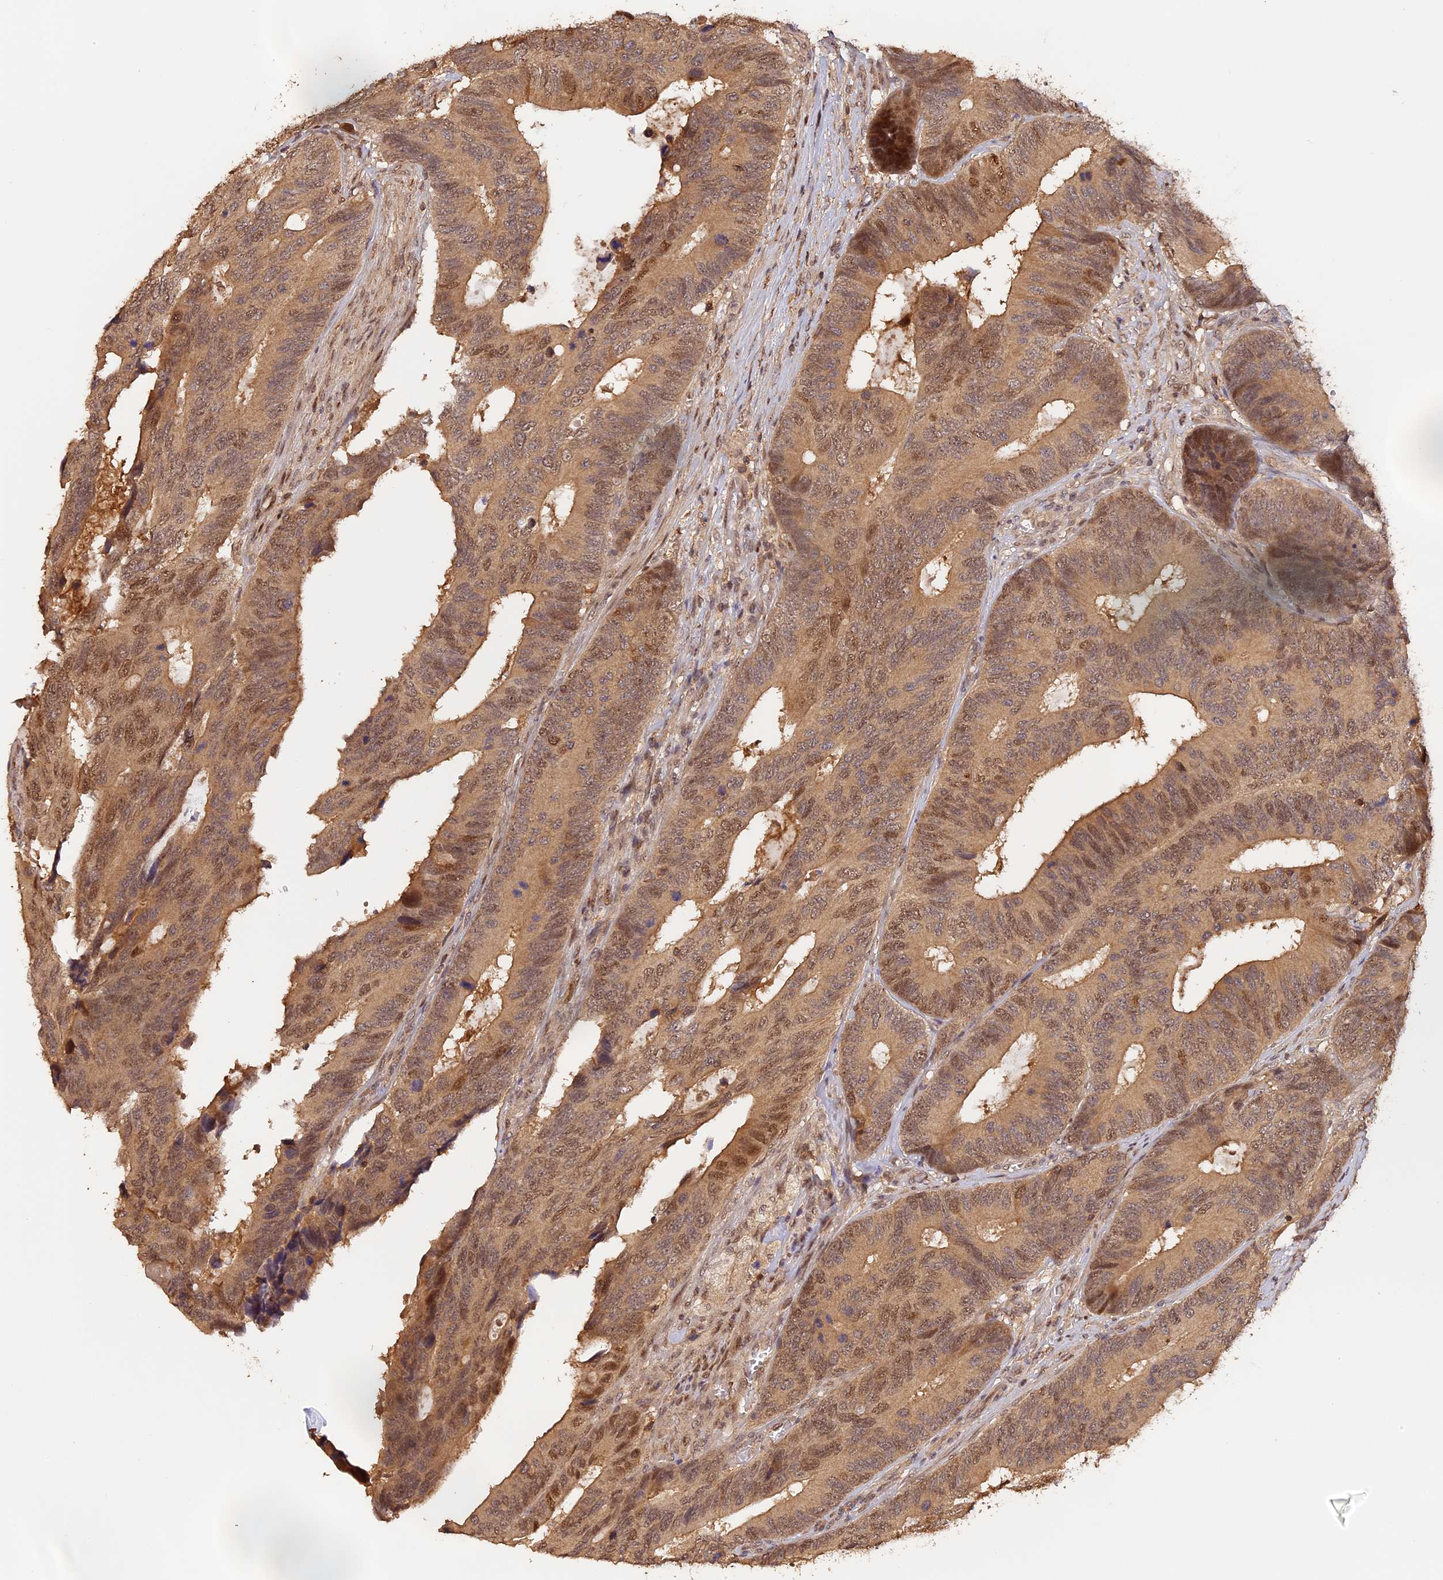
{"staining": {"intensity": "moderate", "quantity": ">75%", "location": "cytoplasmic/membranous,nuclear"}, "tissue": "colorectal cancer", "cell_type": "Tumor cells", "image_type": "cancer", "snomed": [{"axis": "morphology", "description": "Adenocarcinoma, NOS"}, {"axis": "topography", "description": "Colon"}], "caption": "High-power microscopy captured an immunohistochemistry (IHC) photomicrograph of colorectal cancer (adenocarcinoma), revealing moderate cytoplasmic/membranous and nuclear staining in approximately >75% of tumor cells.", "gene": "MYBL2", "patient": {"sex": "male", "age": 87}}